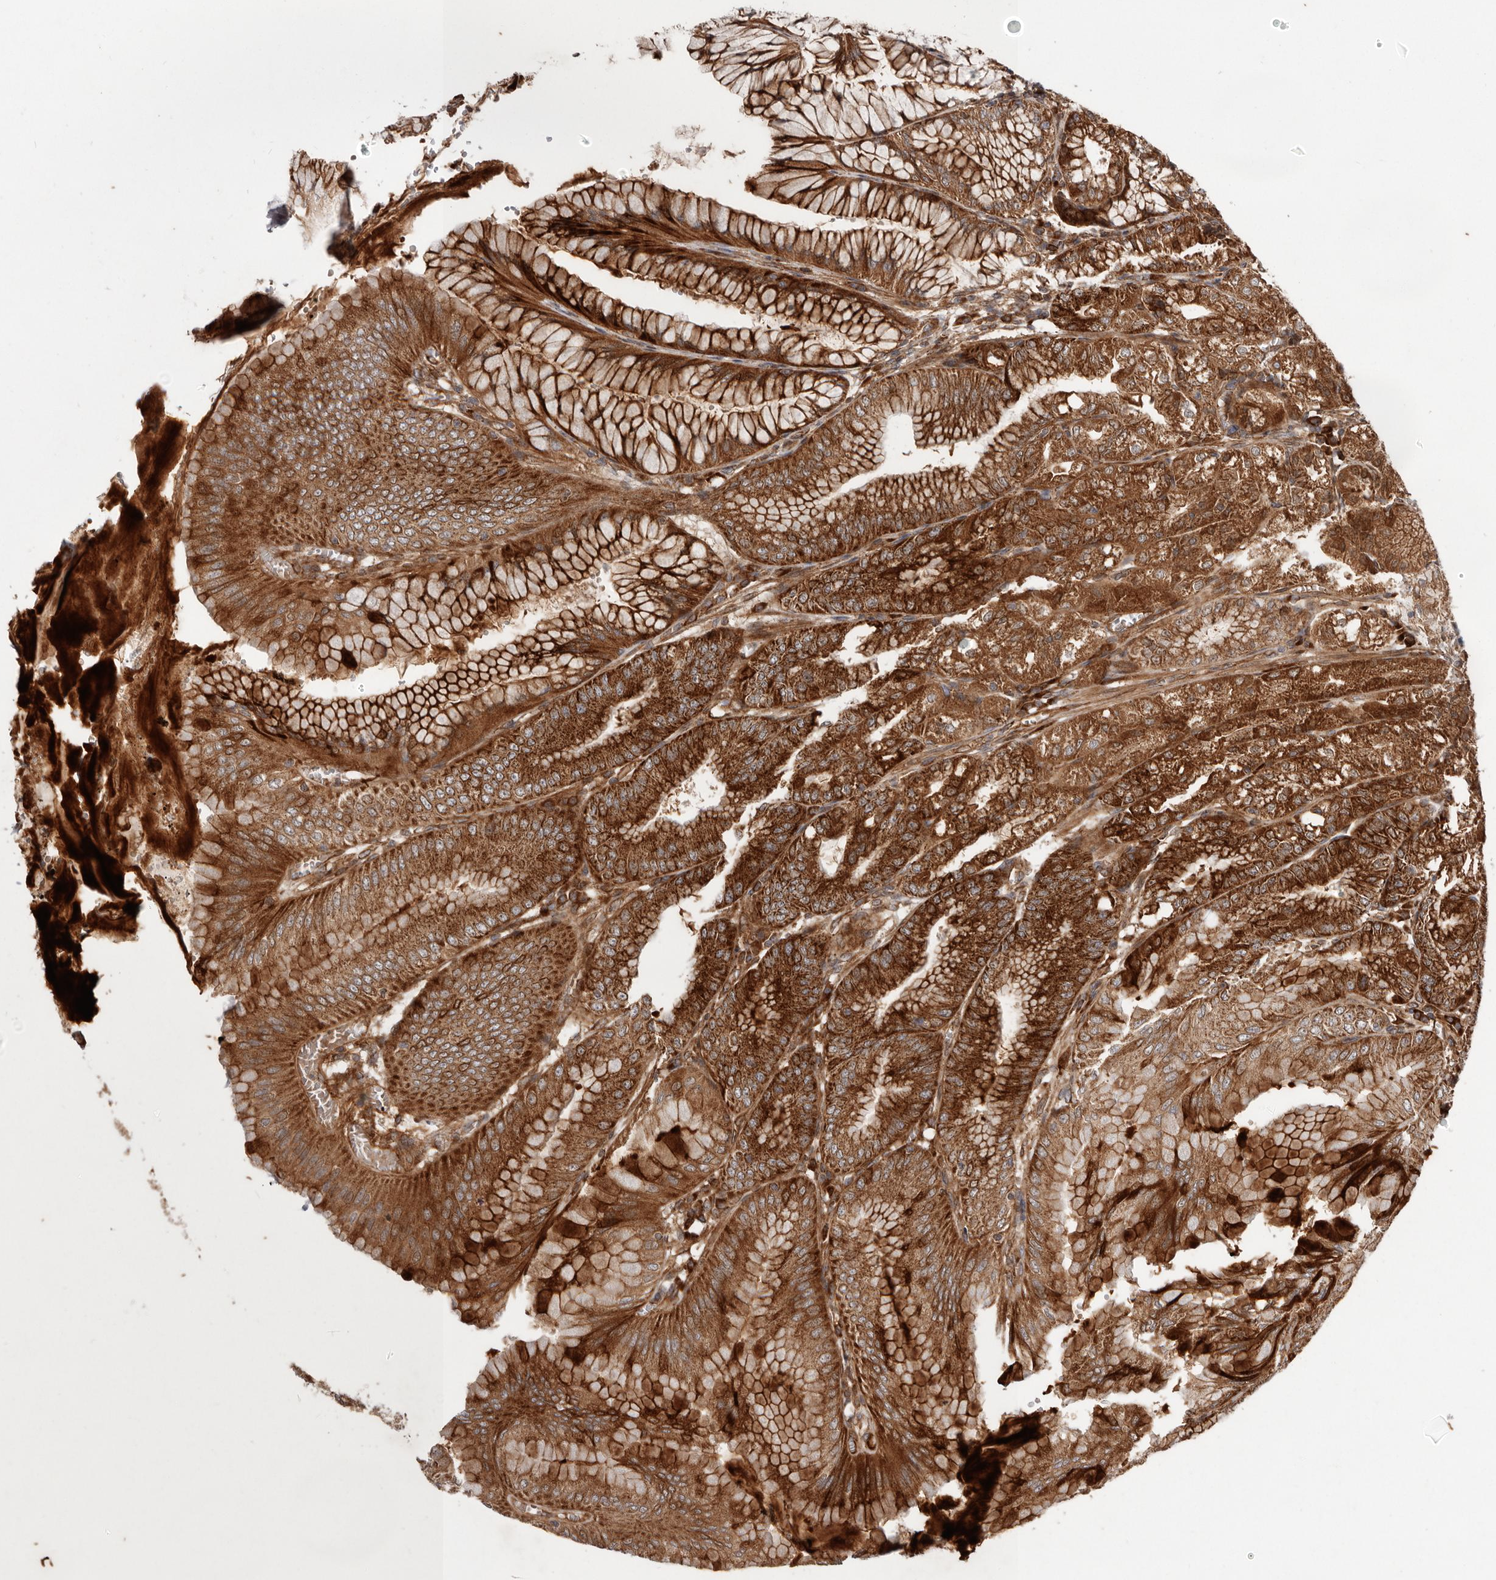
{"staining": {"intensity": "strong", "quantity": ">75%", "location": "cytoplasmic/membranous"}, "tissue": "stomach", "cell_type": "Glandular cells", "image_type": "normal", "snomed": [{"axis": "morphology", "description": "Normal tissue, NOS"}, {"axis": "topography", "description": "Stomach, lower"}], "caption": "Stomach stained with IHC displays strong cytoplasmic/membranous staining in about >75% of glandular cells.", "gene": "MRPS10", "patient": {"sex": "male", "age": 71}}